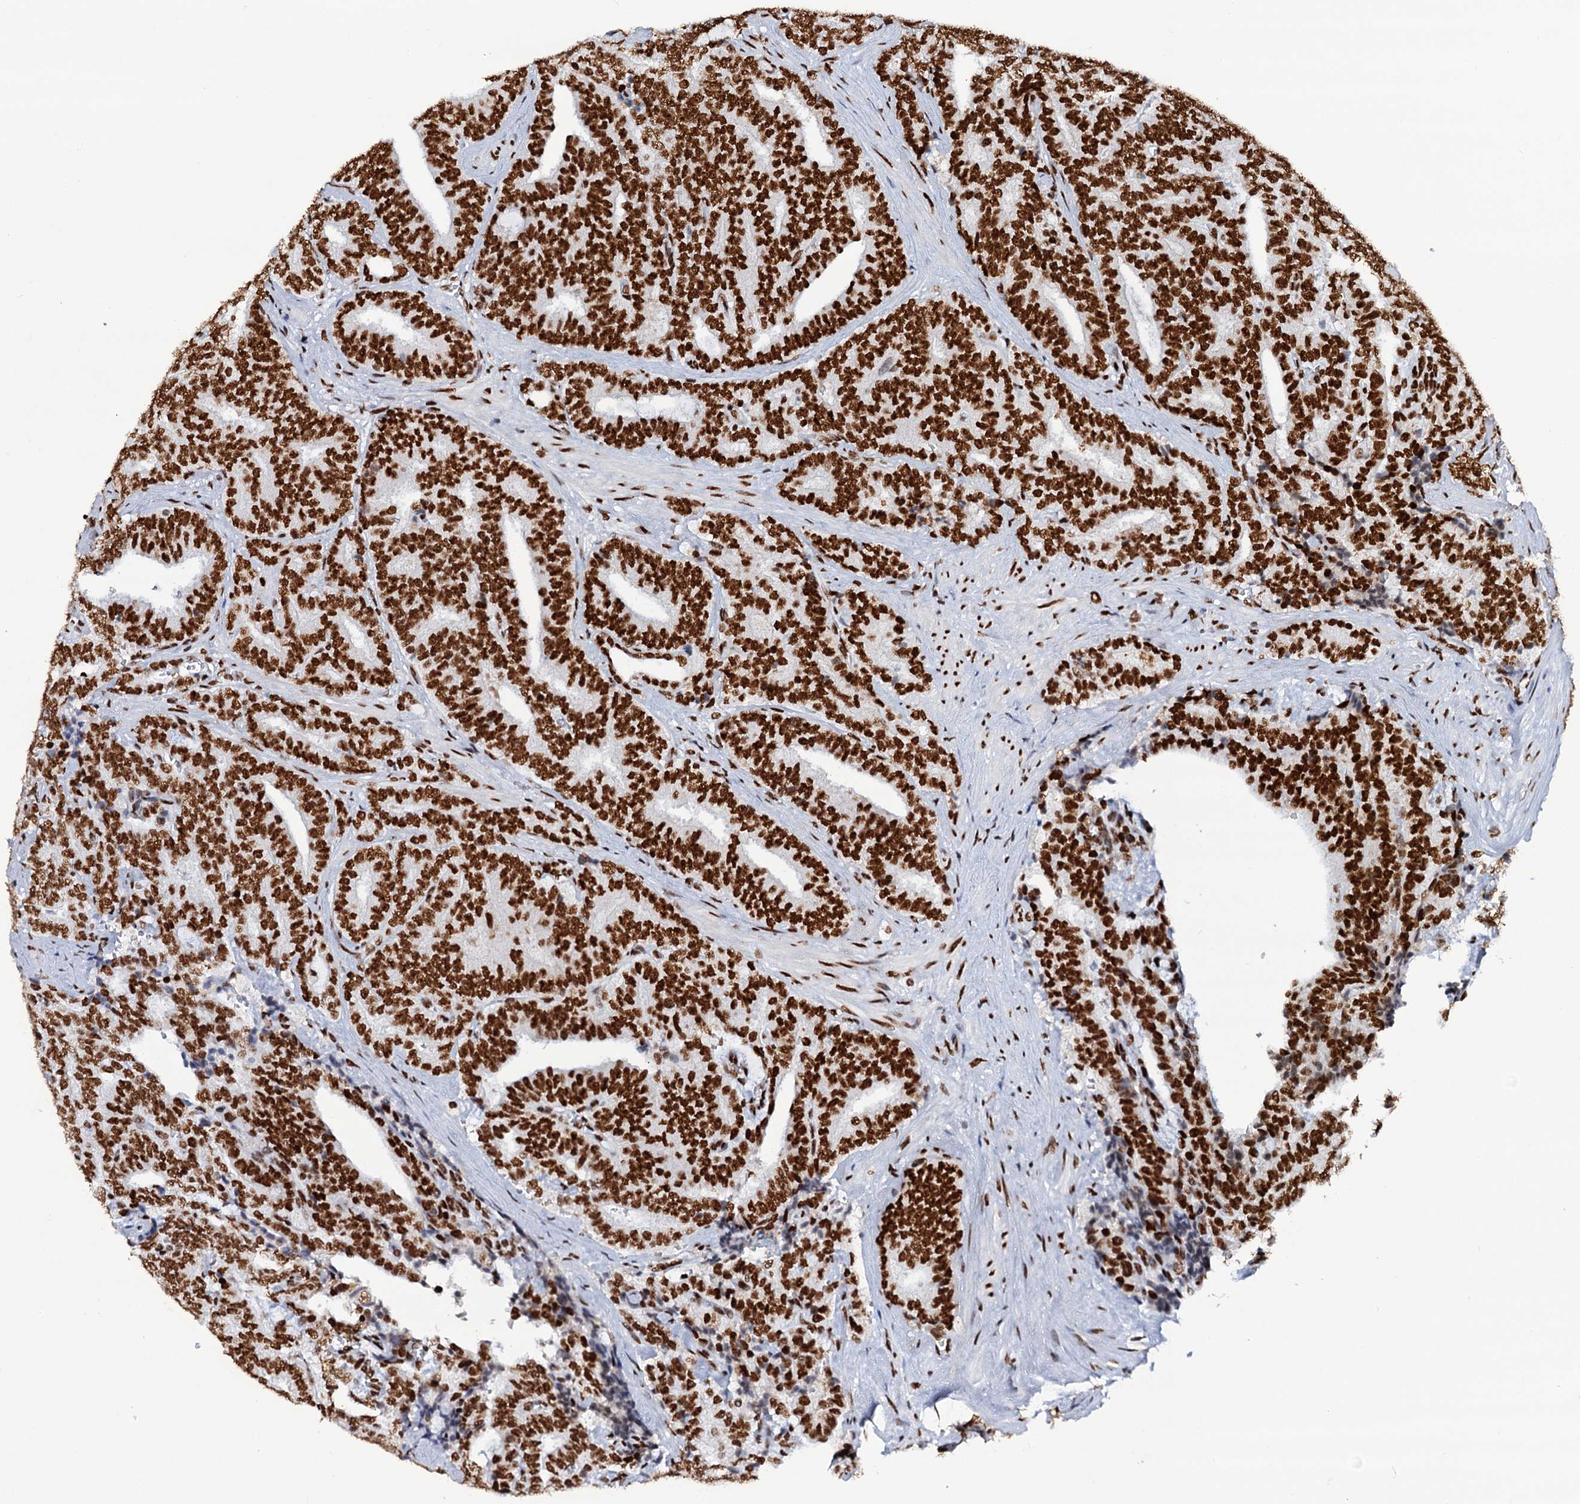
{"staining": {"intensity": "strong", "quantity": ">75%", "location": "nuclear"}, "tissue": "prostate cancer", "cell_type": "Tumor cells", "image_type": "cancer", "snomed": [{"axis": "morphology", "description": "Adenocarcinoma, High grade"}, {"axis": "topography", "description": "Prostate and seminal vesicle, NOS"}], "caption": "Prostate cancer (adenocarcinoma (high-grade)) was stained to show a protein in brown. There is high levels of strong nuclear staining in approximately >75% of tumor cells.", "gene": "MATR3", "patient": {"sex": "male", "age": 67}}